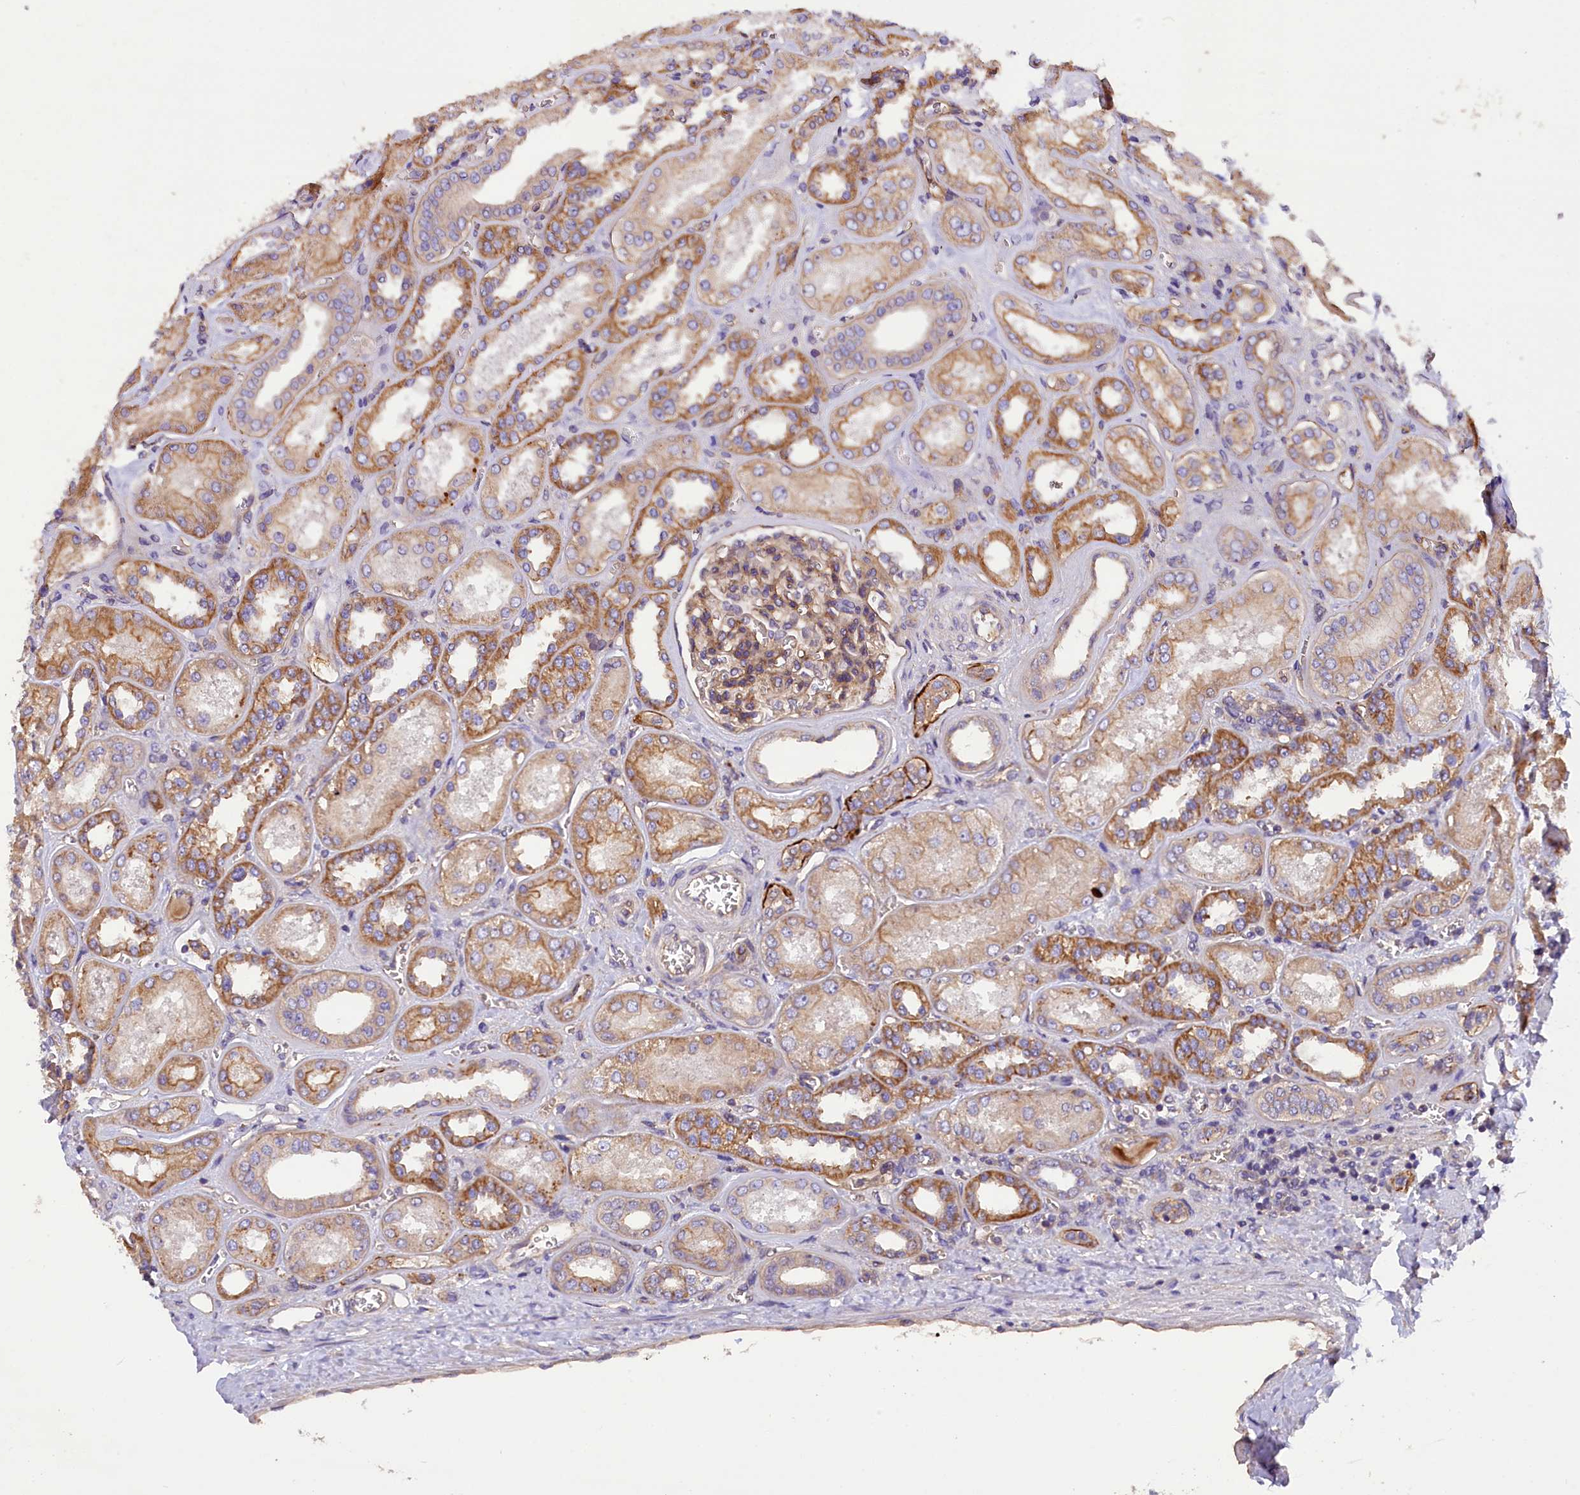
{"staining": {"intensity": "moderate", "quantity": "25%-75%", "location": "cytoplasmic/membranous"}, "tissue": "kidney", "cell_type": "Cells in glomeruli", "image_type": "normal", "snomed": [{"axis": "morphology", "description": "Normal tissue, NOS"}, {"axis": "morphology", "description": "Adenocarcinoma, NOS"}, {"axis": "topography", "description": "Kidney"}], "caption": "This micrograph demonstrates immunohistochemistry staining of benign kidney, with medium moderate cytoplasmic/membranous staining in approximately 25%-75% of cells in glomeruli.", "gene": "ERMARD", "patient": {"sex": "female", "age": 68}}